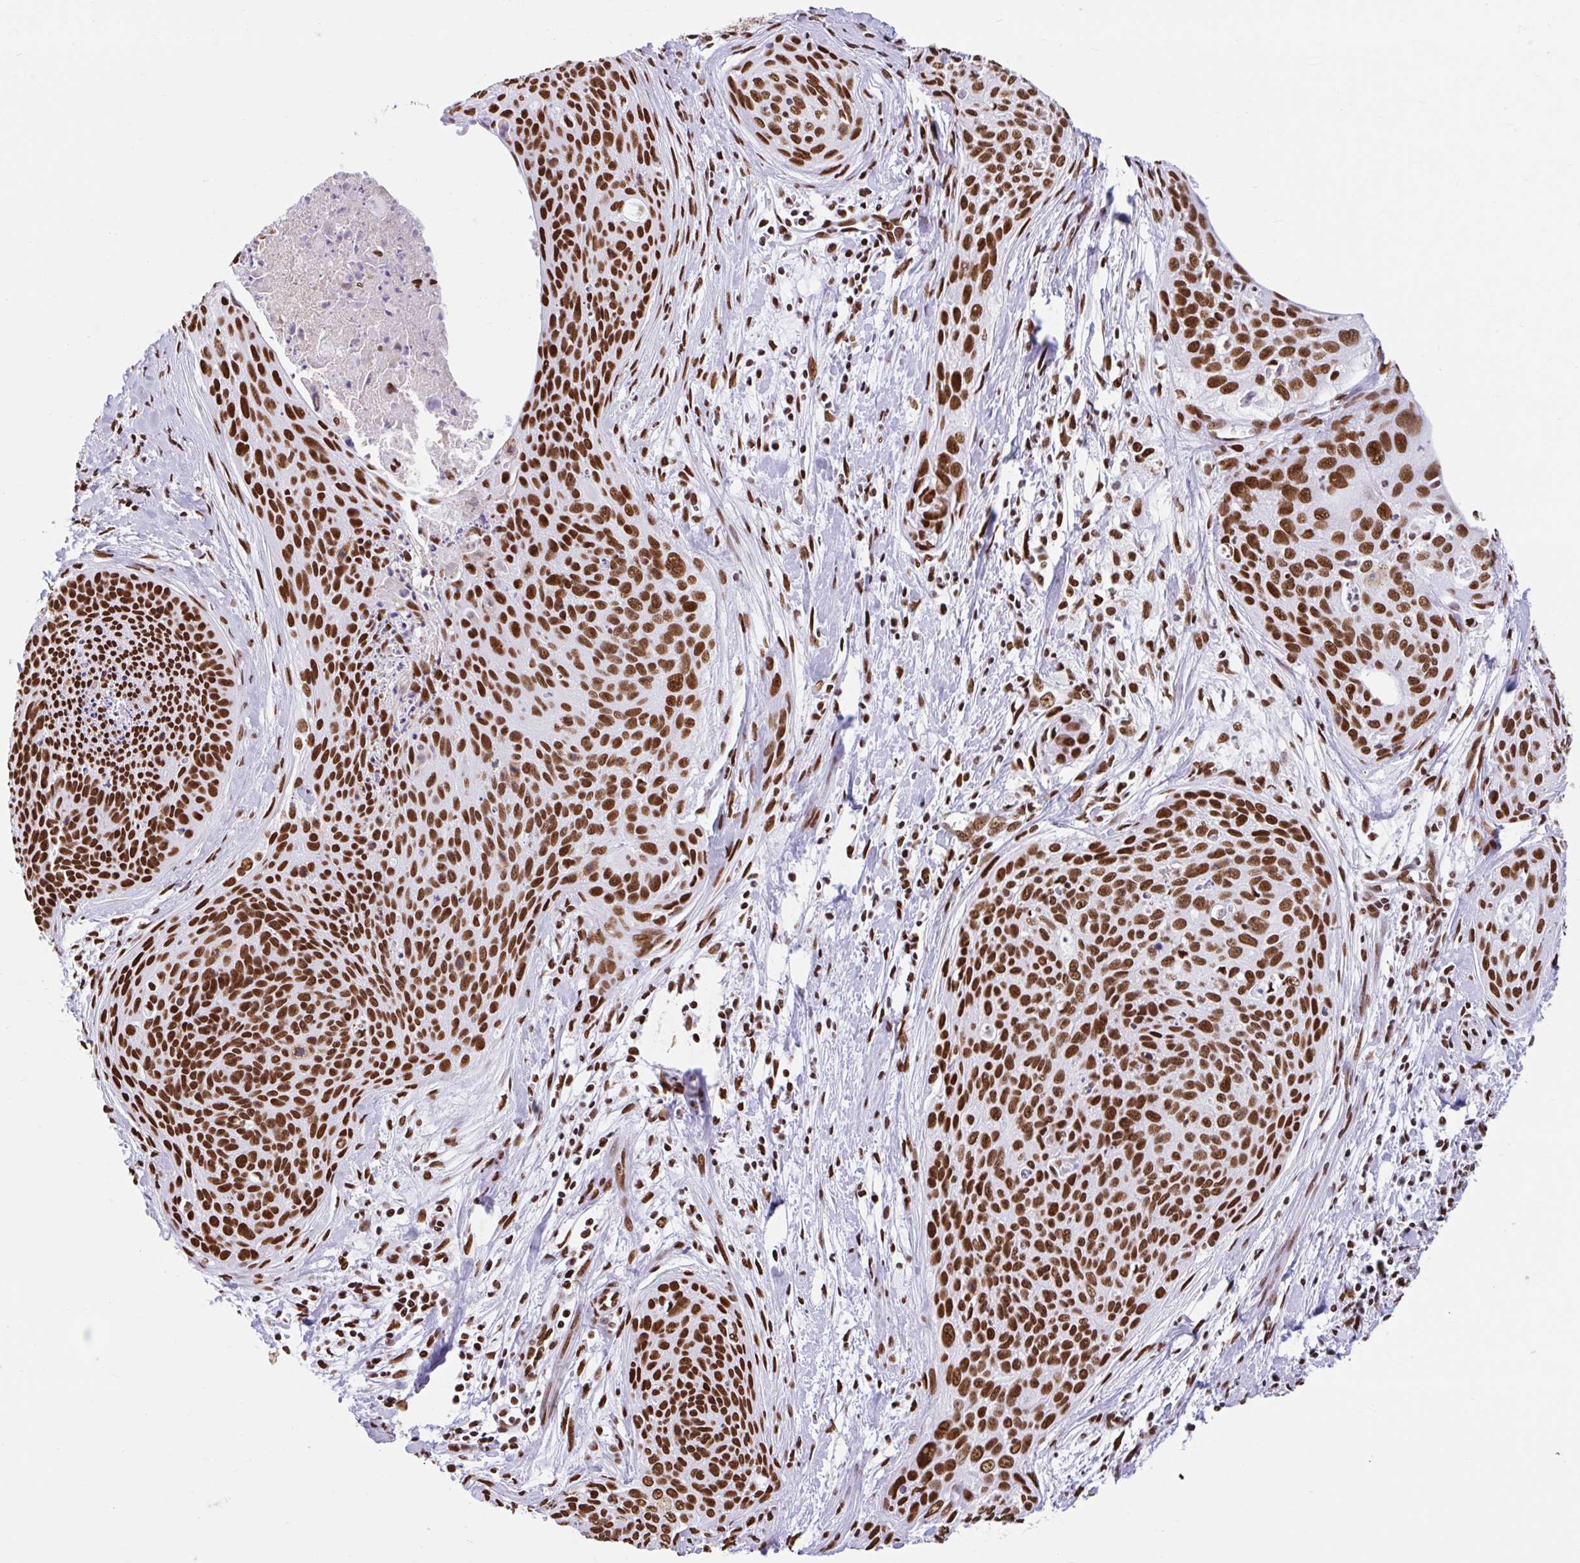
{"staining": {"intensity": "strong", "quantity": ">75%", "location": "nuclear"}, "tissue": "cervical cancer", "cell_type": "Tumor cells", "image_type": "cancer", "snomed": [{"axis": "morphology", "description": "Squamous cell carcinoma, NOS"}, {"axis": "topography", "description": "Cervix"}], "caption": "Protein staining by IHC demonstrates strong nuclear staining in about >75% of tumor cells in cervical cancer.", "gene": "KHDRBS1", "patient": {"sex": "female", "age": 55}}